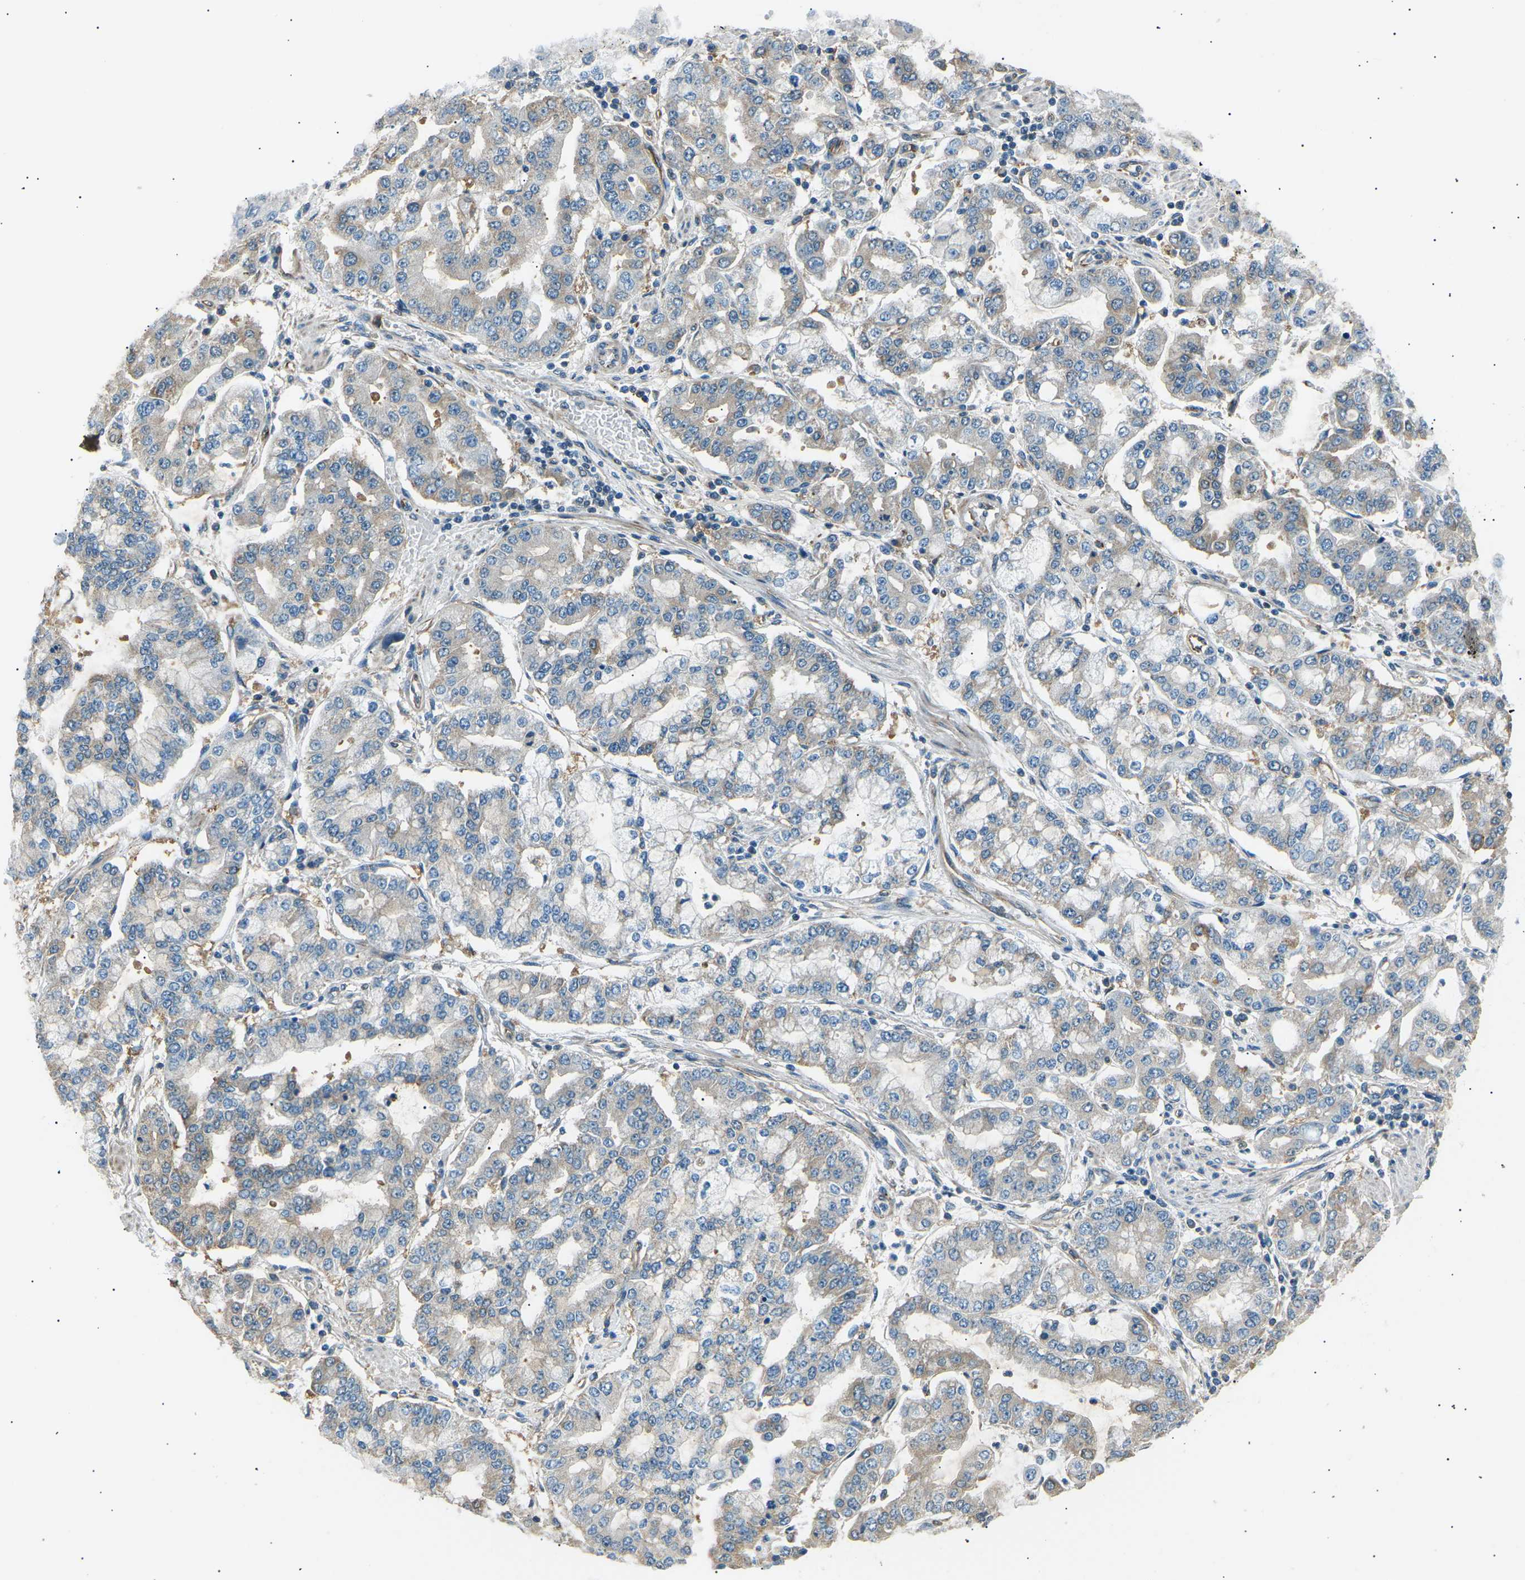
{"staining": {"intensity": "weak", "quantity": "<25%", "location": "cytoplasmic/membranous"}, "tissue": "stomach cancer", "cell_type": "Tumor cells", "image_type": "cancer", "snomed": [{"axis": "morphology", "description": "Adenocarcinoma, NOS"}, {"axis": "topography", "description": "Stomach"}], "caption": "This is a micrograph of immunohistochemistry (IHC) staining of adenocarcinoma (stomach), which shows no positivity in tumor cells. (DAB (3,3'-diaminobenzidine) immunohistochemistry visualized using brightfield microscopy, high magnification).", "gene": "SLK", "patient": {"sex": "male", "age": 76}}